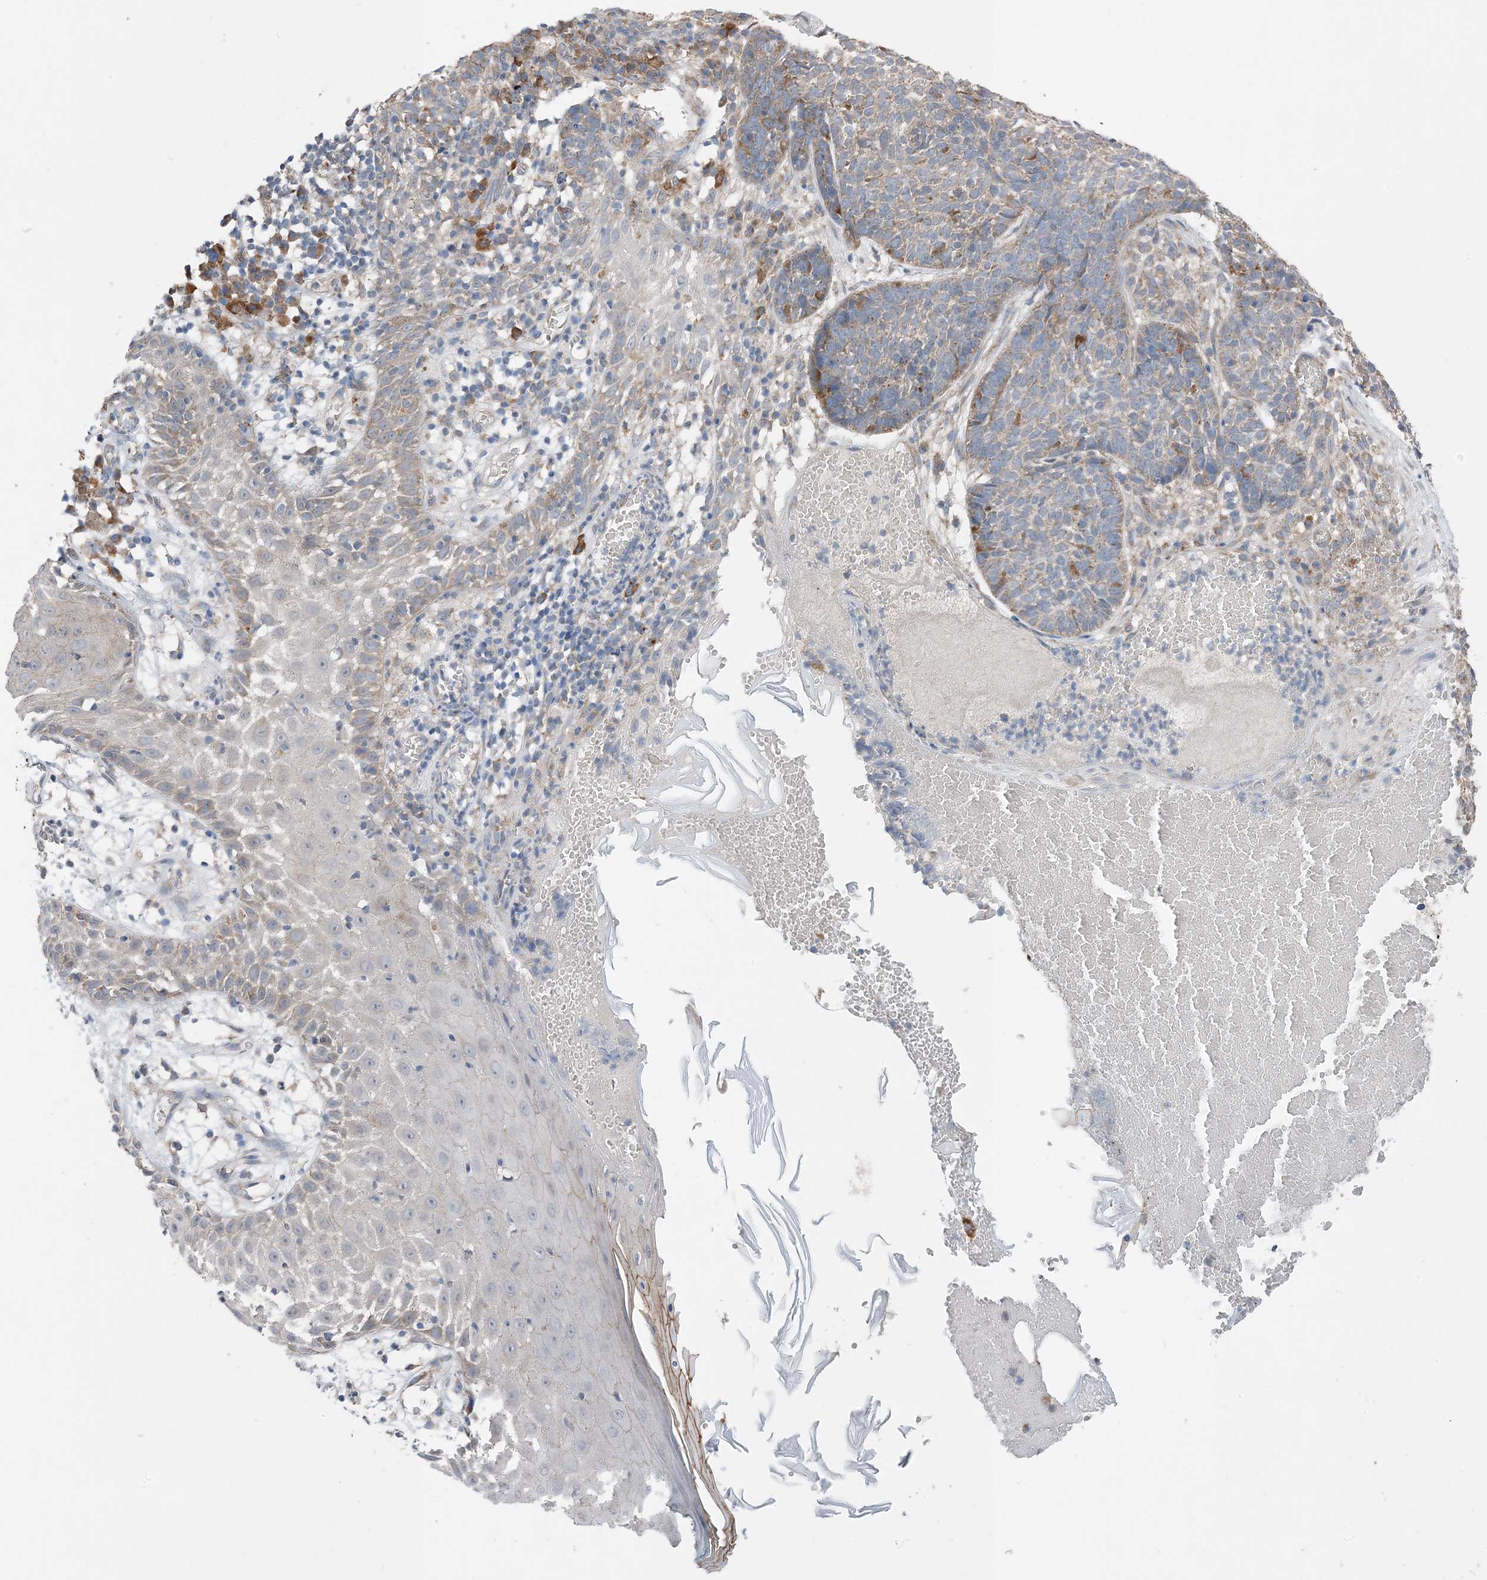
{"staining": {"intensity": "weak", "quantity": "<25%", "location": "cytoplasmic/membranous"}, "tissue": "skin cancer", "cell_type": "Tumor cells", "image_type": "cancer", "snomed": [{"axis": "morphology", "description": "Basal cell carcinoma"}, {"axis": "topography", "description": "Skin"}], "caption": "Photomicrograph shows no significant protein staining in tumor cells of skin cancer (basal cell carcinoma).", "gene": "DHX30", "patient": {"sex": "male", "age": 85}}